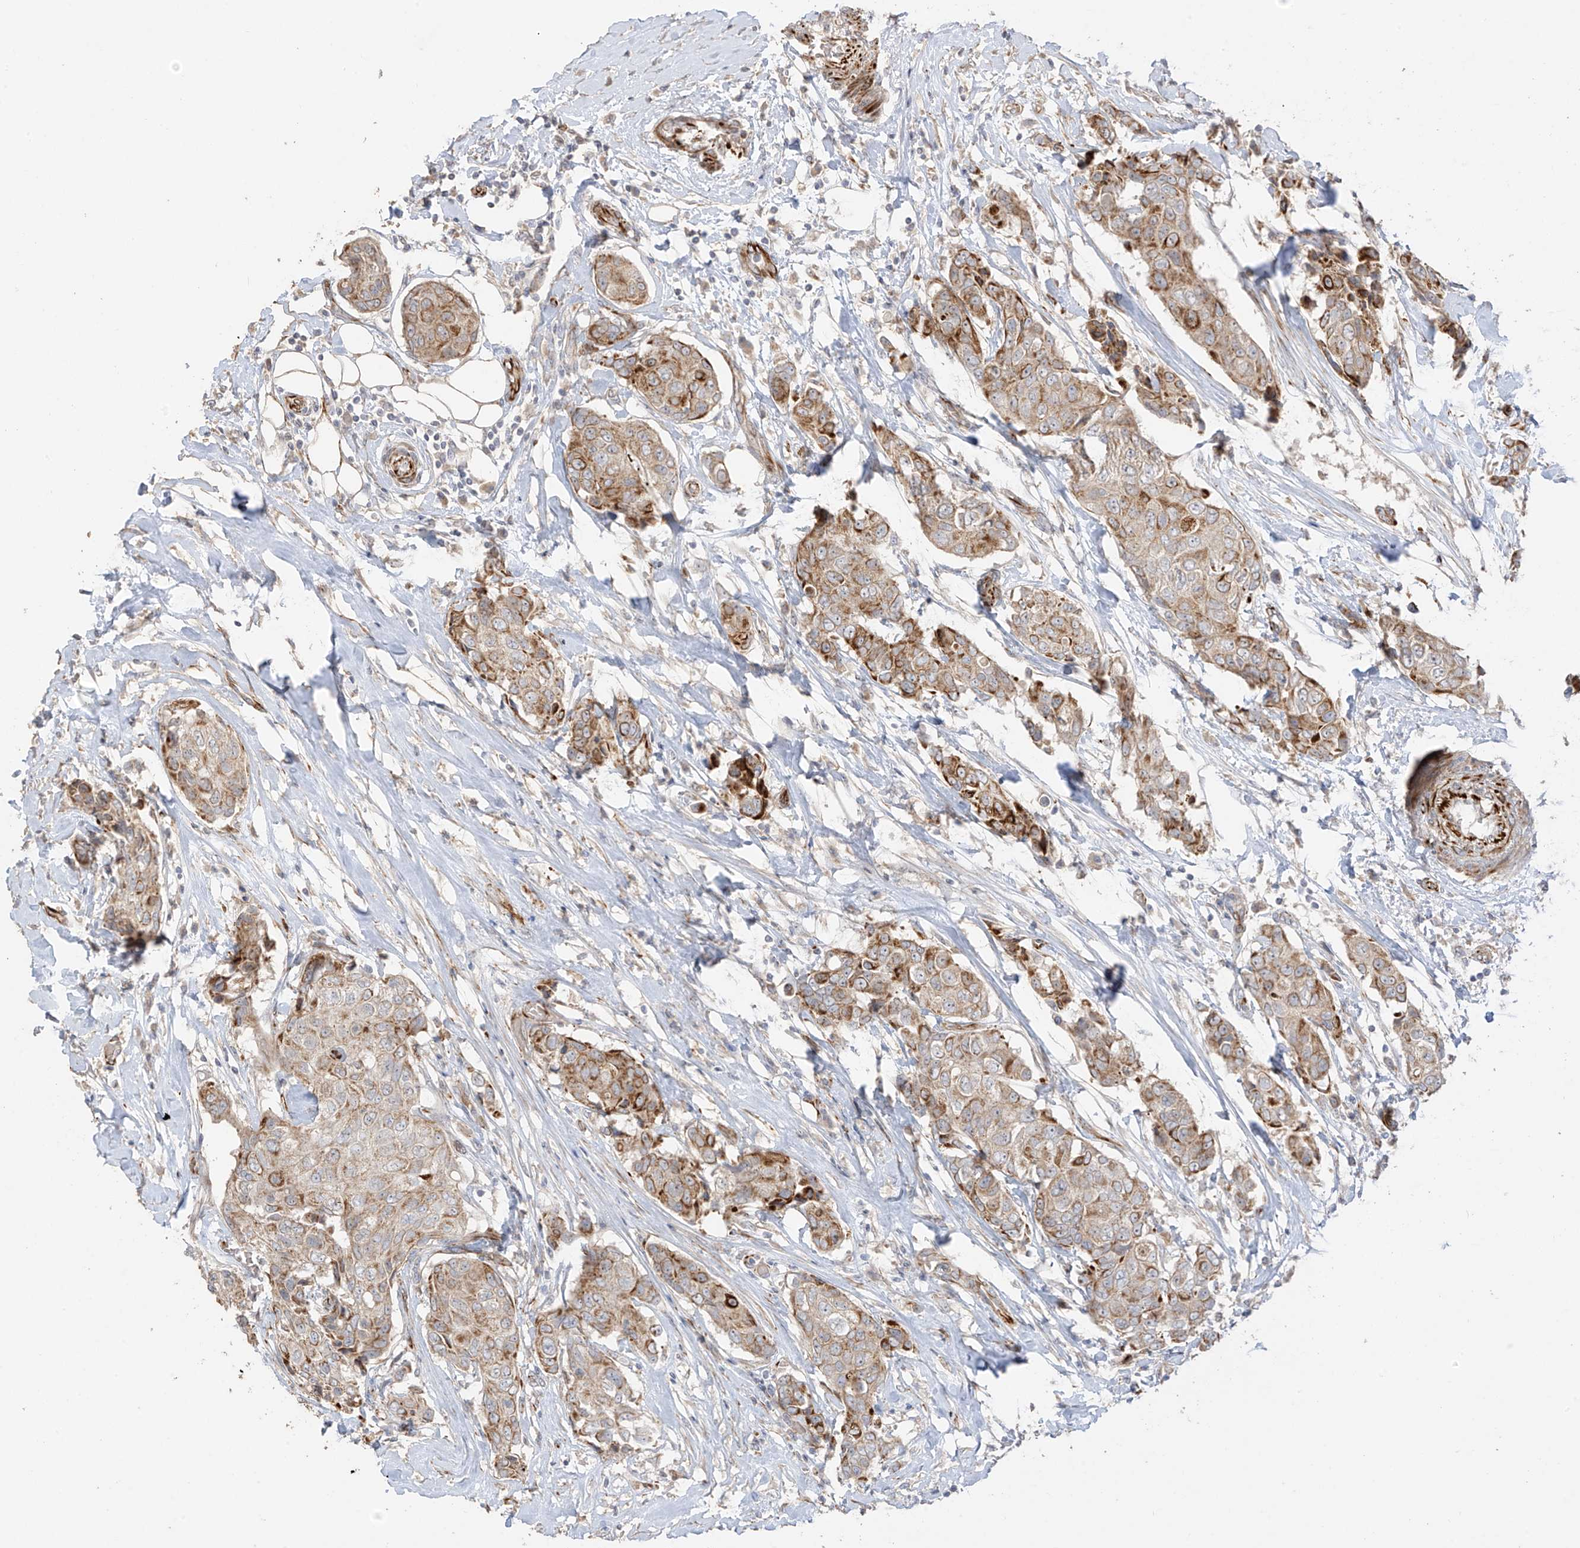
{"staining": {"intensity": "moderate", "quantity": "25%-75%", "location": "cytoplasmic/membranous"}, "tissue": "breast cancer", "cell_type": "Tumor cells", "image_type": "cancer", "snomed": [{"axis": "morphology", "description": "Duct carcinoma"}, {"axis": "topography", "description": "Breast"}], "caption": "Moderate cytoplasmic/membranous protein expression is present in about 25%-75% of tumor cells in breast invasive ductal carcinoma. The staining was performed using DAB to visualize the protein expression in brown, while the nuclei were stained in blue with hematoxylin (Magnification: 20x).", "gene": "DCDC2", "patient": {"sex": "female", "age": 80}}